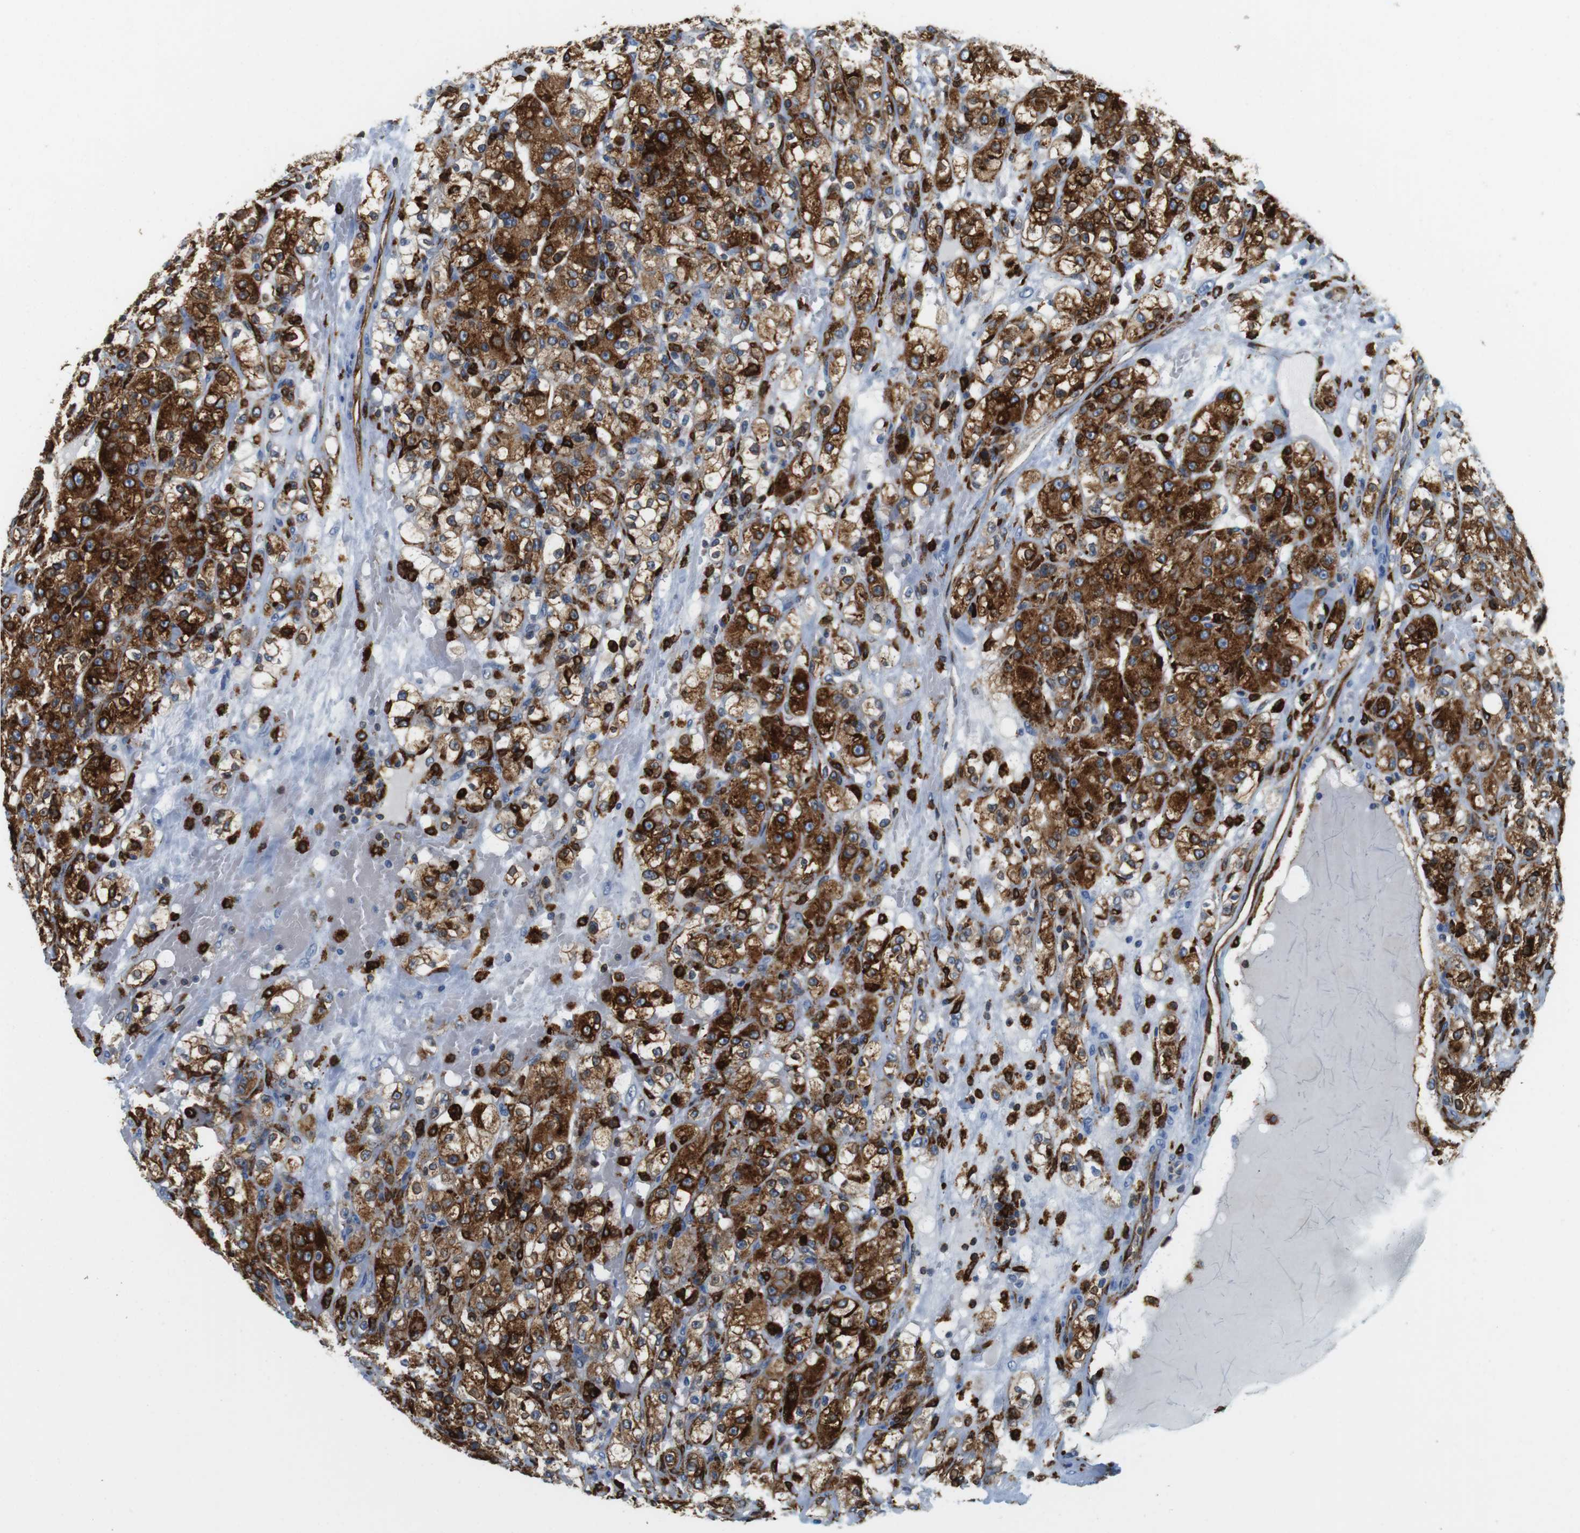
{"staining": {"intensity": "strong", "quantity": "25%-75%", "location": "cytoplasmic/membranous"}, "tissue": "renal cancer", "cell_type": "Tumor cells", "image_type": "cancer", "snomed": [{"axis": "morphology", "description": "Normal tissue, NOS"}, {"axis": "morphology", "description": "Adenocarcinoma, NOS"}, {"axis": "topography", "description": "Kidney"}], "caption": "High-magnification brightfield microscopy of renal cancer stained with DAB (brown) and counterstained with hematoxylin (blue). tumor cells exhibit strong cytoplasmic/membranous expression is appreciated in approximately25%-75% of cells.", "gene": "CIITA", "patient": {"sex": "male", "age": 61}}